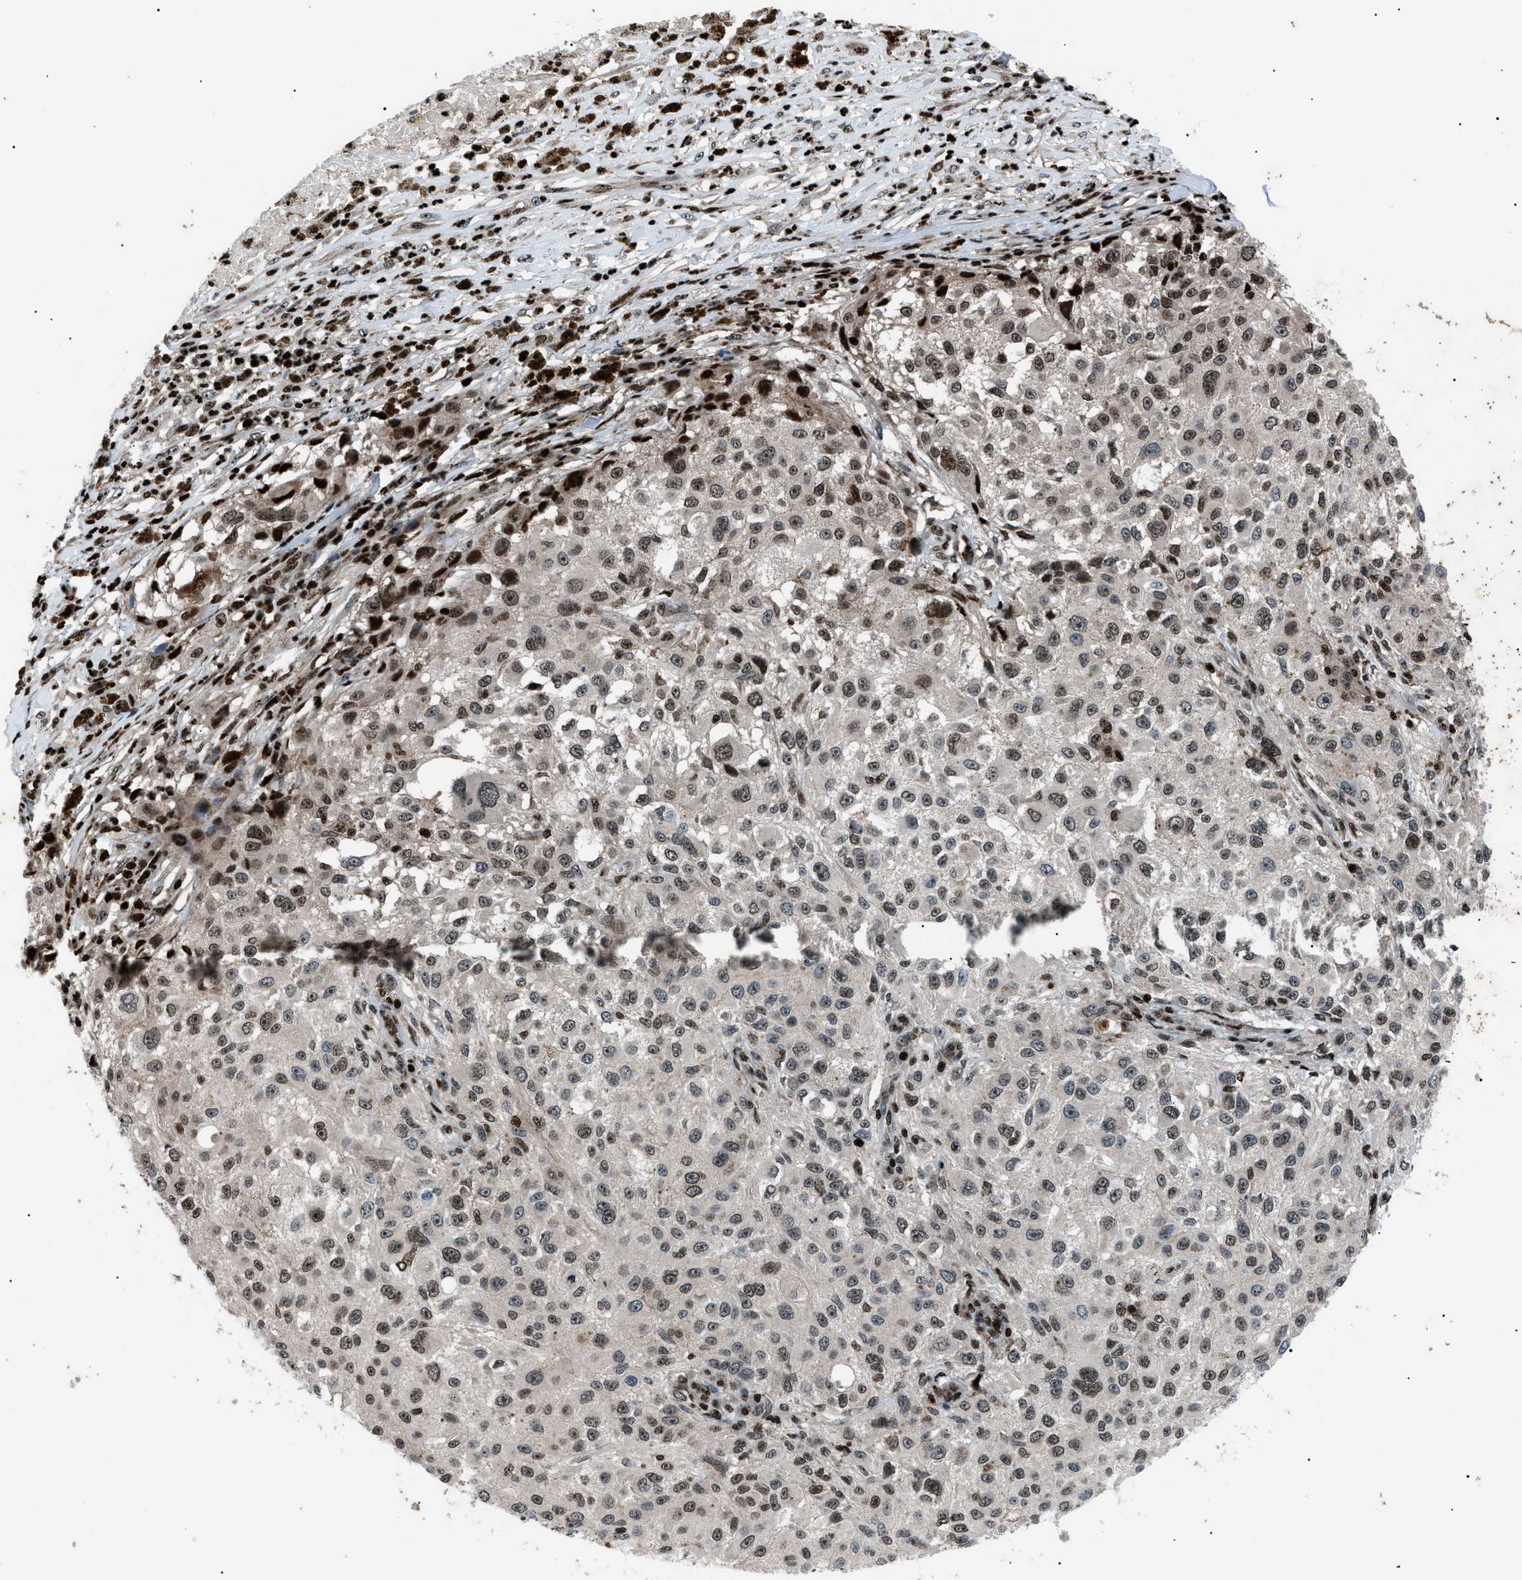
{"staining": {"intensity": "strong", "quantity": "25%-75%", "location": "nuclear"}, "tissue": "melanoma", "cell_type": "Tumor cells", "image_type": "cancer", "snomed": [{"axis": "morphology", "description": "Necrosis, NOS"}, {"axis": "morphology", "description": "Malignant melanoma, NOS"}, {"axis": "topography", "description": "Skin"}], "caption": "Malignant melanoma stained with DAB IHC exhibits high levels of strong nuclear positivity in about 25%-75% of tumor cells.", "gene": "PRKX", "patient": {"sex": "female", "age": 87}}